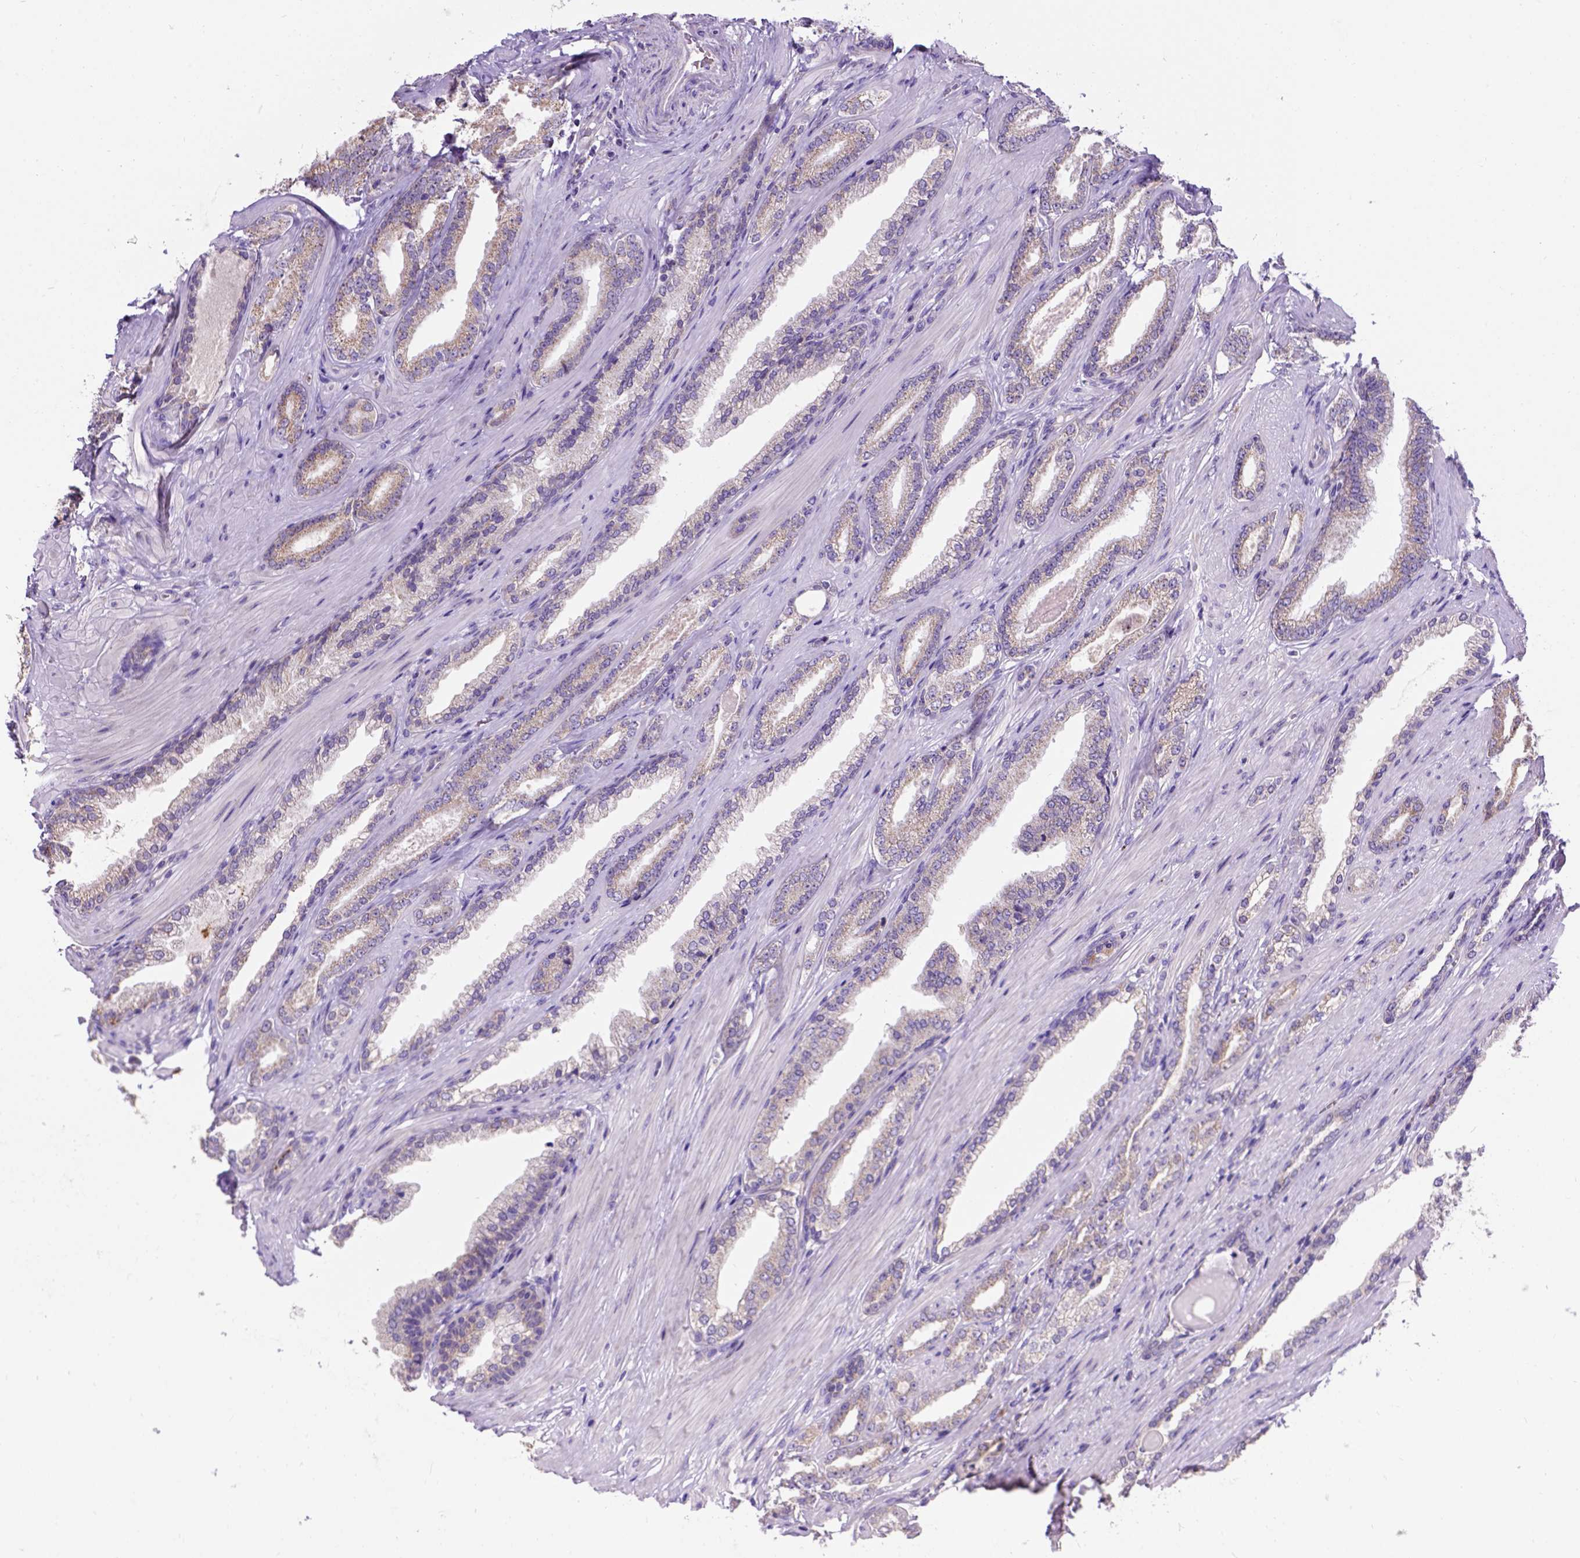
{"staining": {"intensity": "moderate", "quantity": "25%-75%", "location": "cytoplasmic/membranous"}, "tissue": "prostate cancer", "cell_type": "Tumor cells", "image_type": "cancer", "snomed": [{"axis": "morphology", "description": "Adenocarcinoma, Low grade"}, {"axis": "topography", "description": "Prostate"}], "caption": "About 25%-75% of tumor cells in prostate cancer reveal moderate cytoplasmic/membranous protein expression as visualized by brown immunohistochemical staining.", "gene": "L2HGDH", "patient": {"sex": "male", "age": 61}}